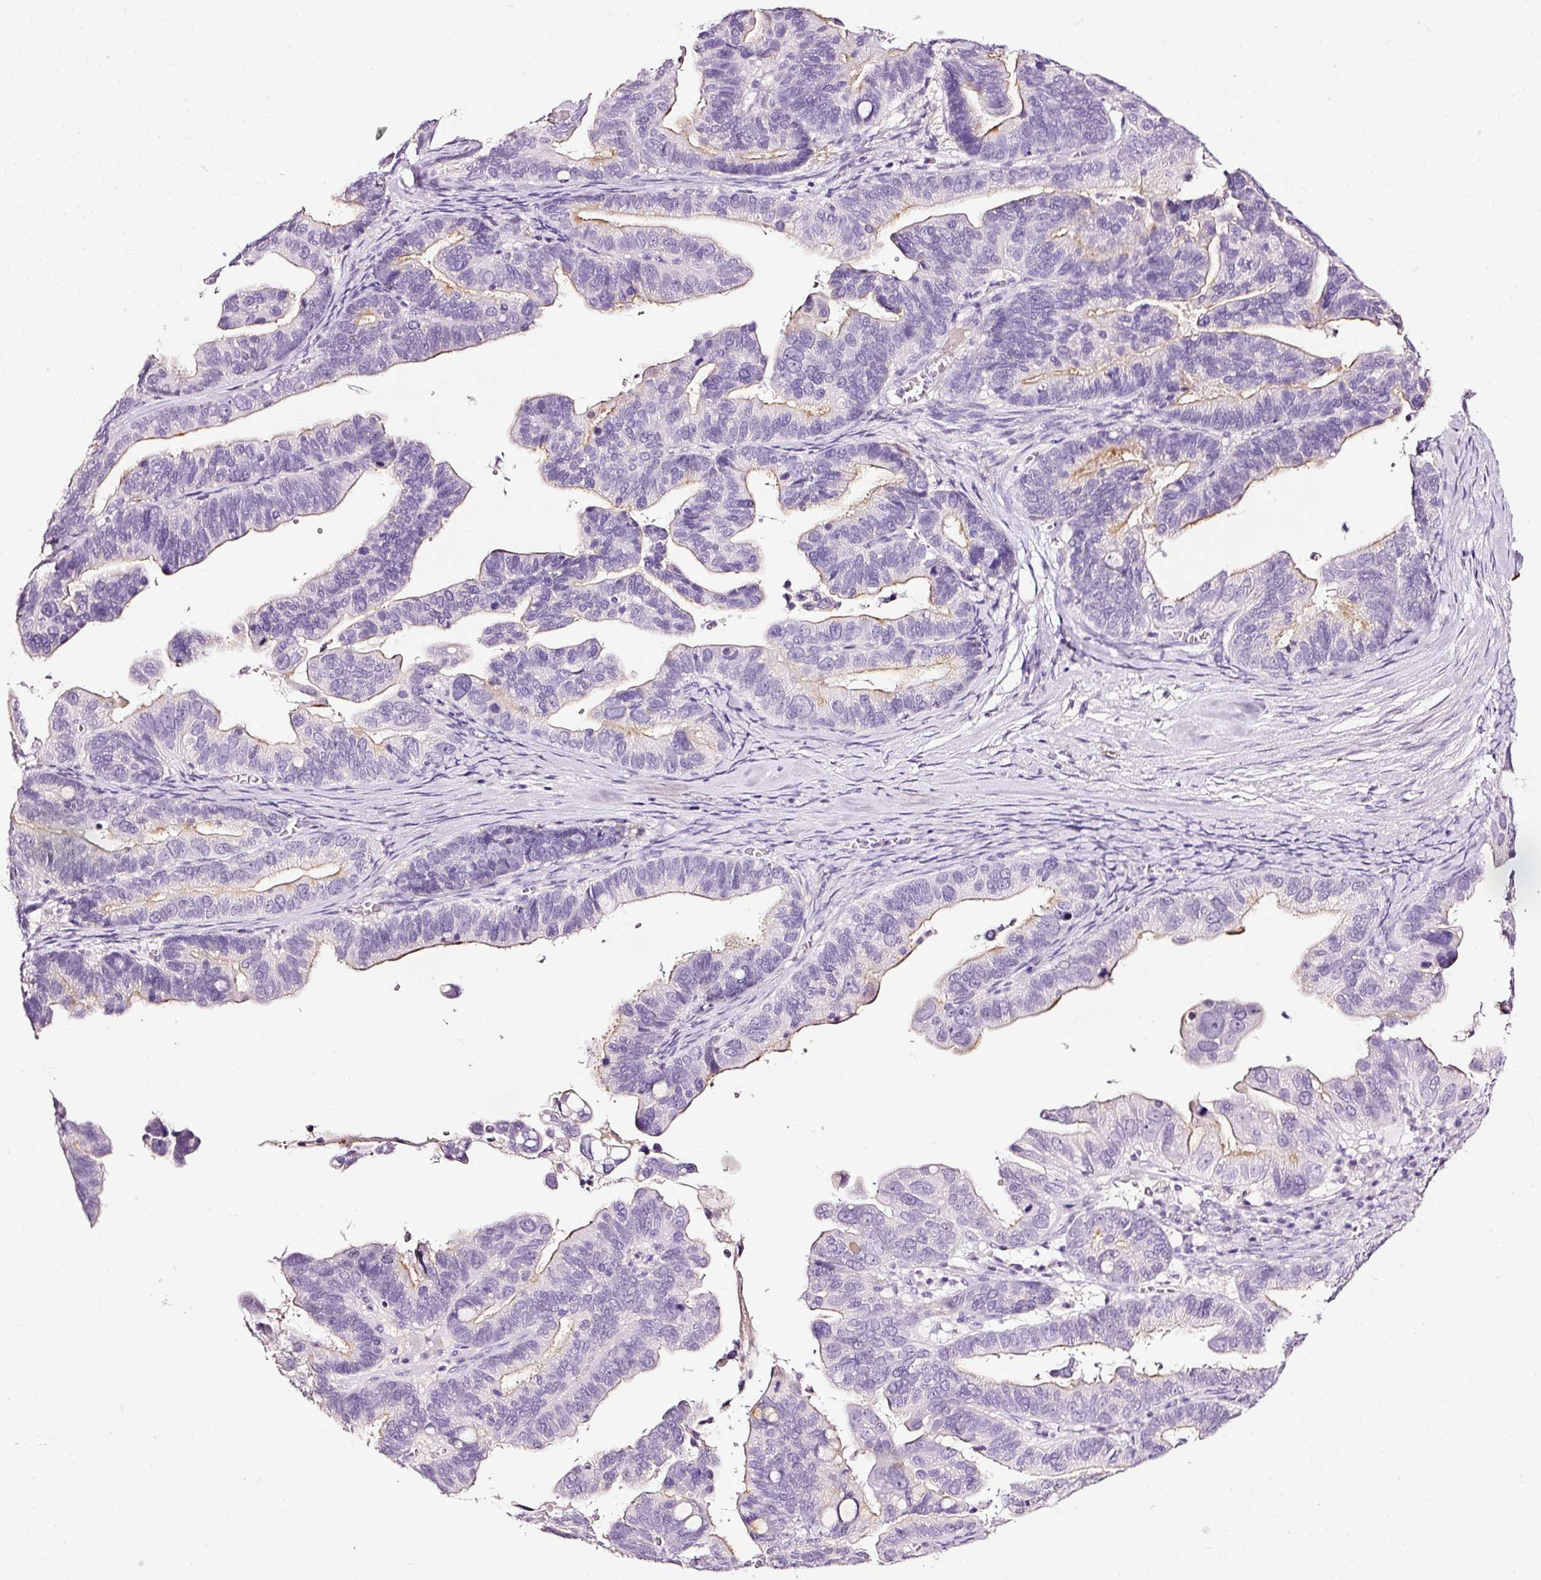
{"staining": {"intensity": "weak", "quantity": "25%-75%", "location": "cytoplasmic/membranous"}, "tissue": "ovarian cancer", "cell_type": "Tumor cells", "image_type": "cancer", "snomed": [{"axis": "morphology", "description": "Cystadenocarcinoma, serous, NOS"}, {"axis": "topography", "description": "Ovary"}], "caption": "Protein expression analysis of human ovarian serous cystadenocarcinoma reveals weak cytoplasmic/membranous expression in approximately 25%-75% of tumor cells.", "gene": "LAMP3", "patient": {"sex": "female", "age": 56}}